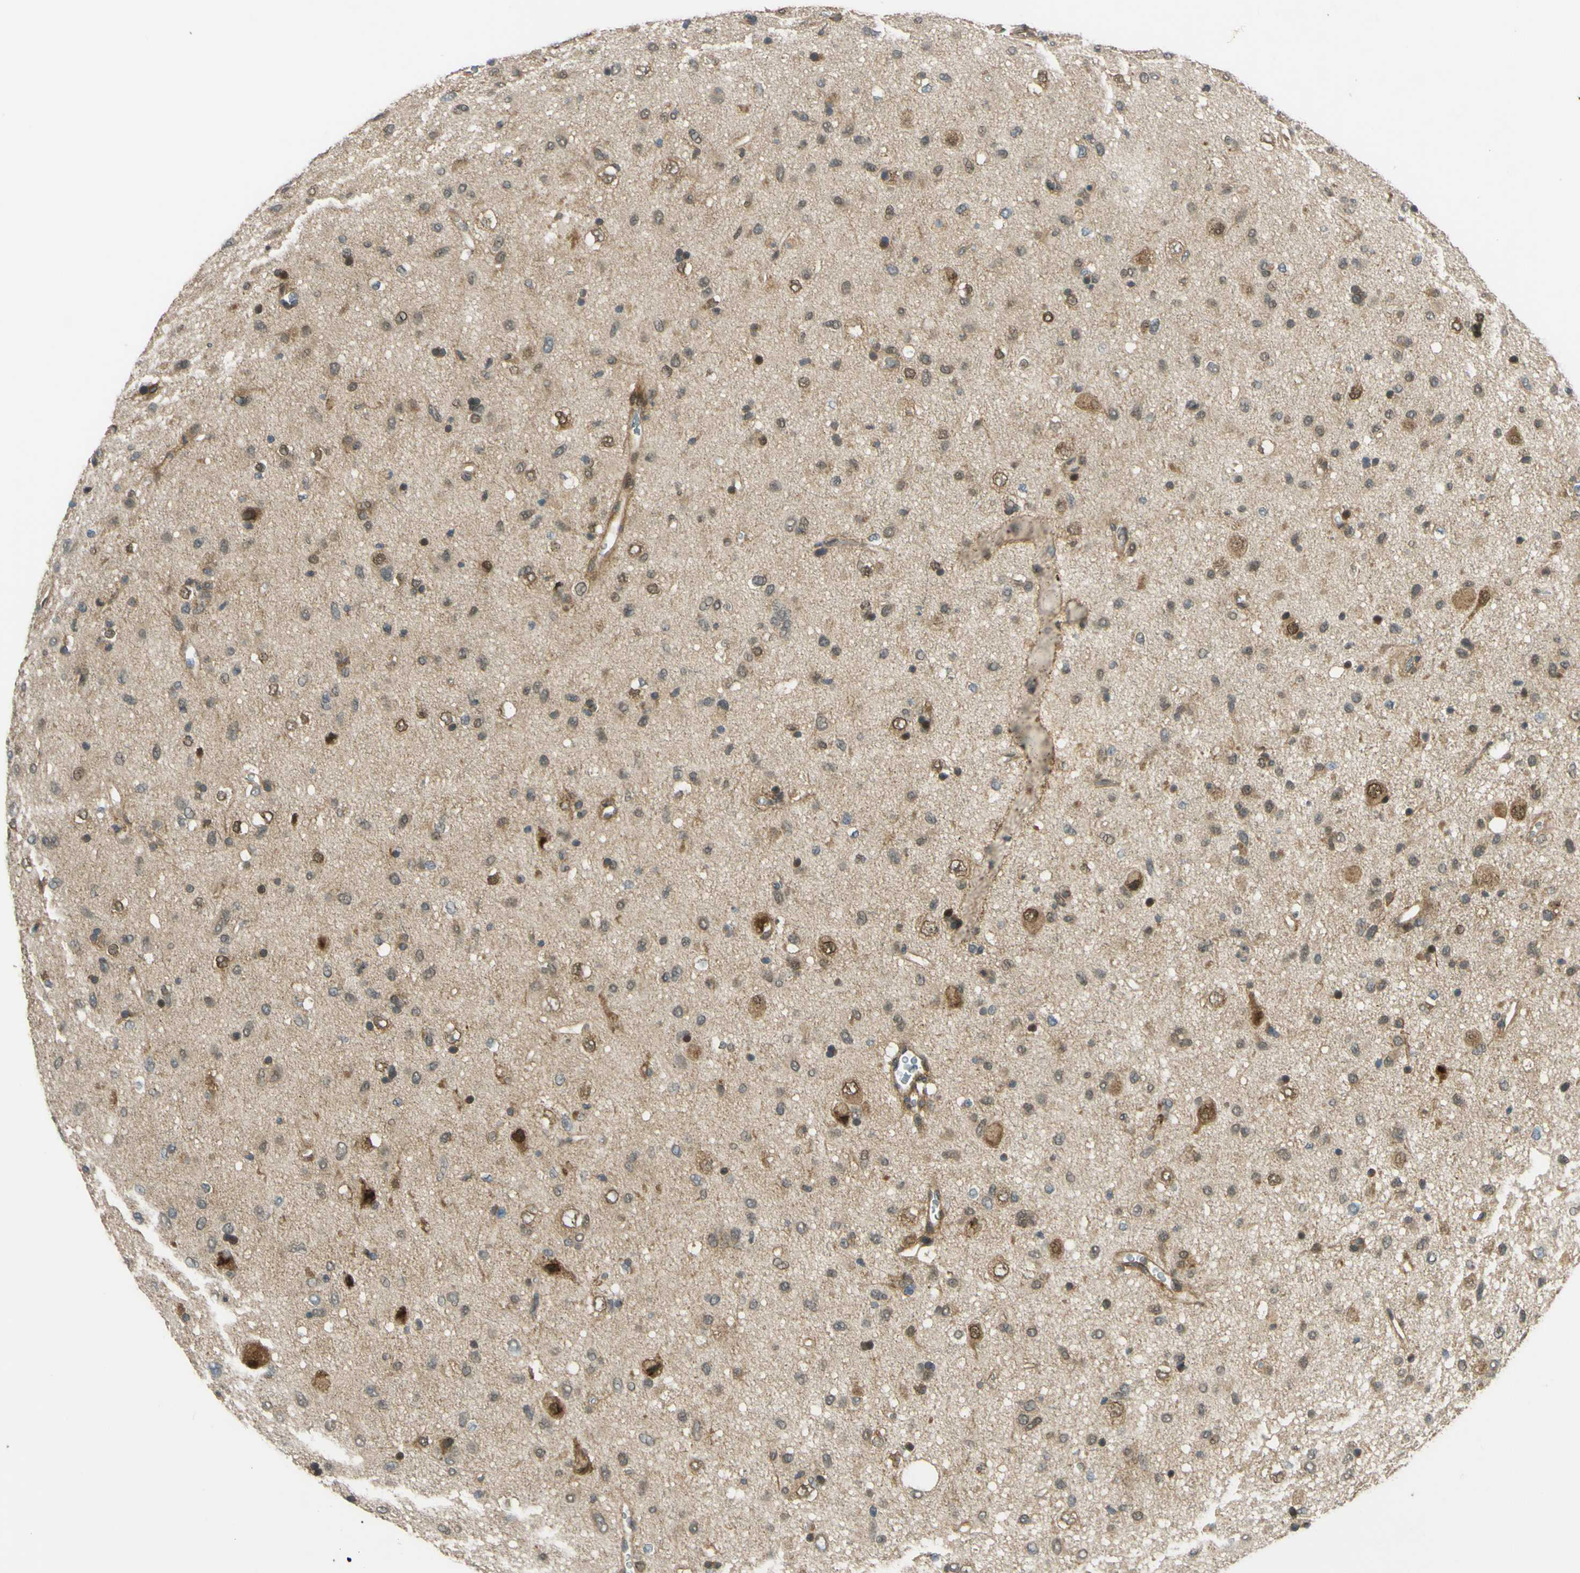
{"staining": {"intensity": "moderate", "quantity": "25%-75%", "location": "cytoplasmic/membranous,nuclear"}, "tissue": "glioma", "cell_type": "Tumor cells", "image_type": "cancer", "snomed": [{"axis": "morphology", "description": "Glioma, malignant, Low grade"}, {"axis": "topography", "description": "Brain"}], "caption": "This photomicrograph demonstrates immunohistochemistry staining of human glioma, with medium moderate cytoplasmic/membranous and nuclear positivity in about 25%-75% of tumor cells.", "gene": "ABCC8", "patient": {"sex": "male", "age": 77}}